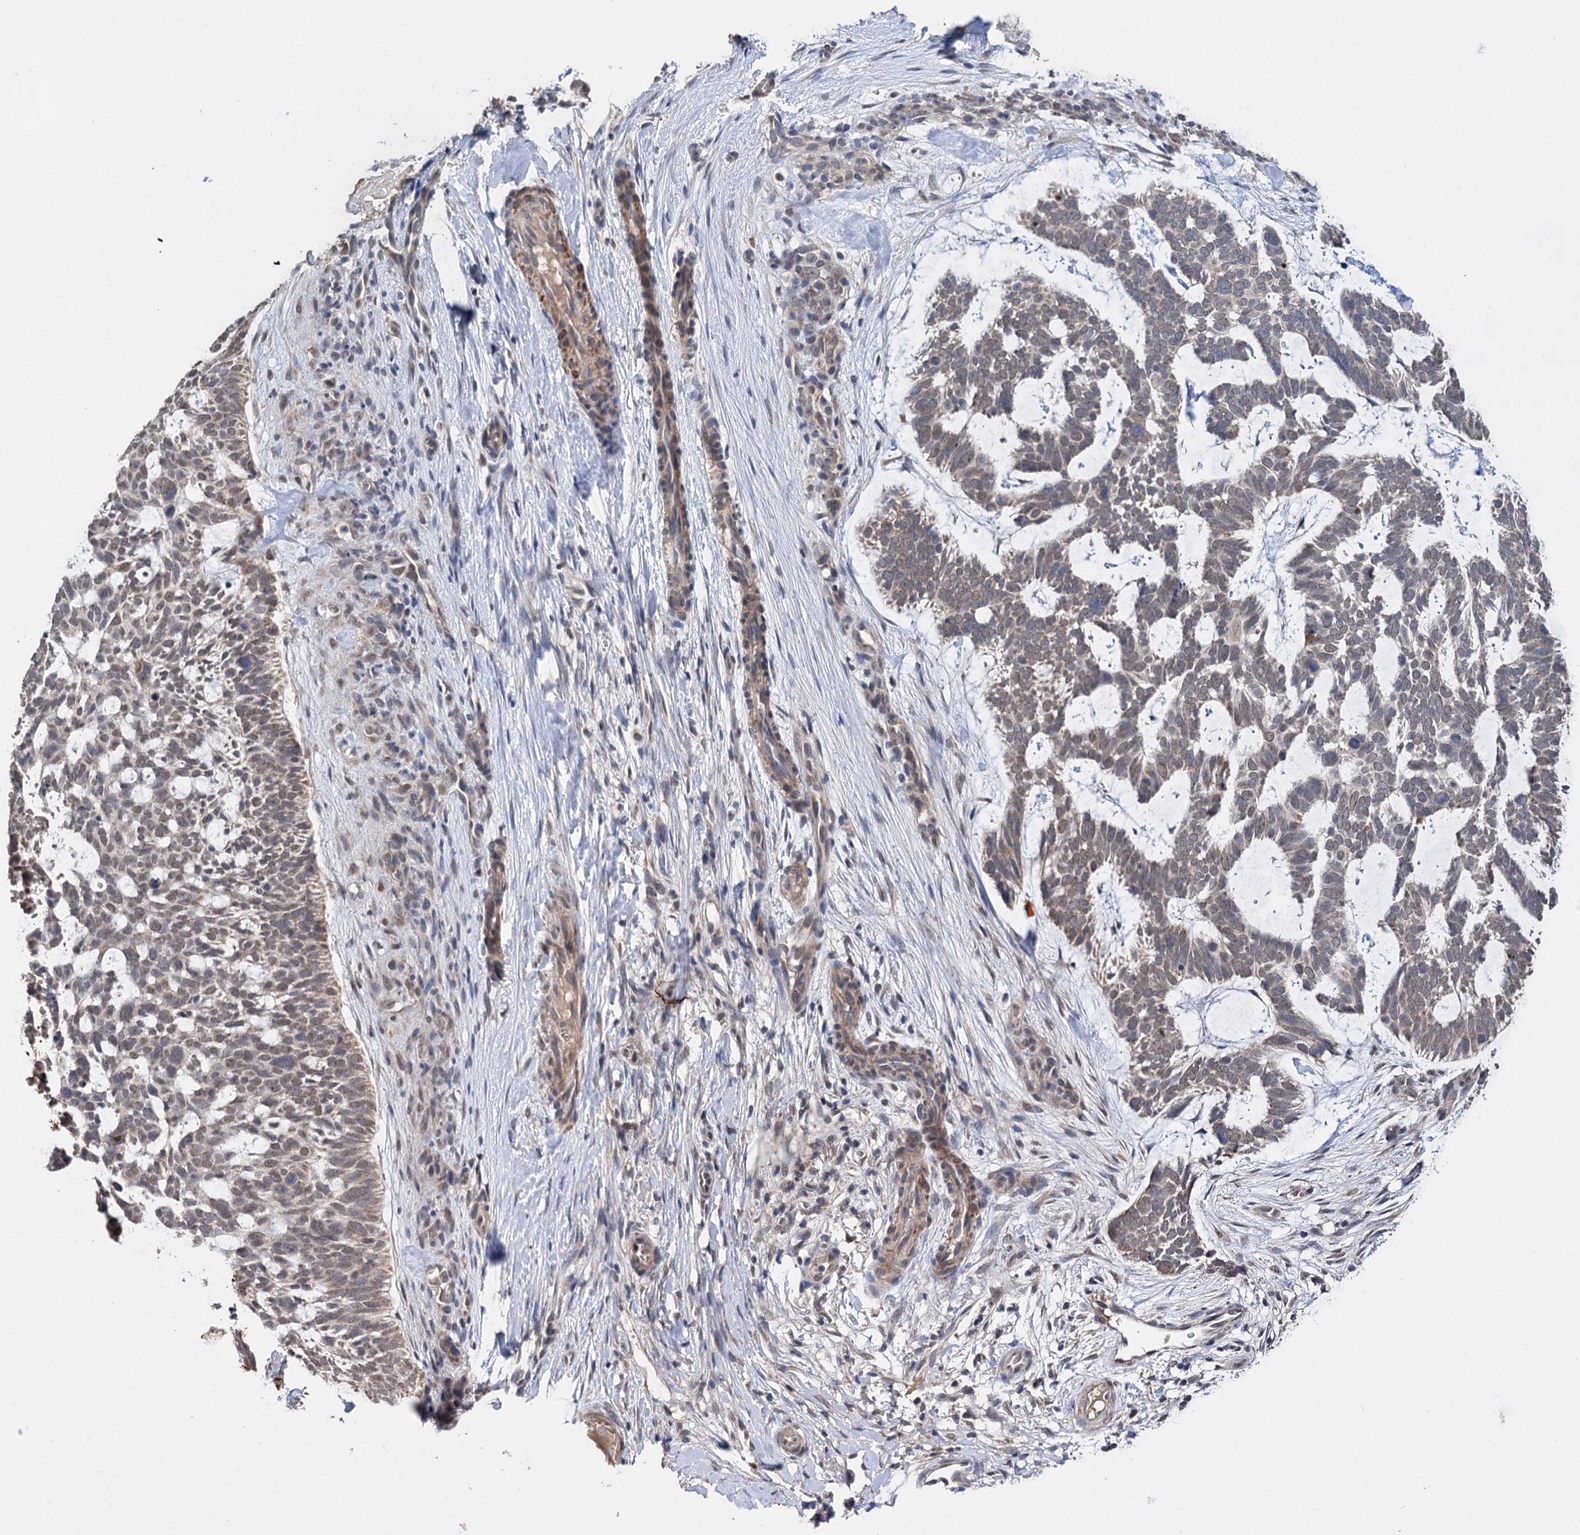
{"staining": {"intensity": "weak", "quantity": "<25%", "location": "cytoplasmic/membranous"}, "tissue": "skin cancer", "cell_type": "Tumor cells", "image_type": "cancer", "snomed": [{"axis": "morphology", "description": "Basal cell carcinoma"}, {"axis": "topography", "description": "Skin"}], "caption": "This is an immunohistochemistry micrograph of skin cancer (basal cell carcinoma). There is no staining in tumor cells.", "gene": "CLPB", "patient": {"sex": "male", "age": 88}}